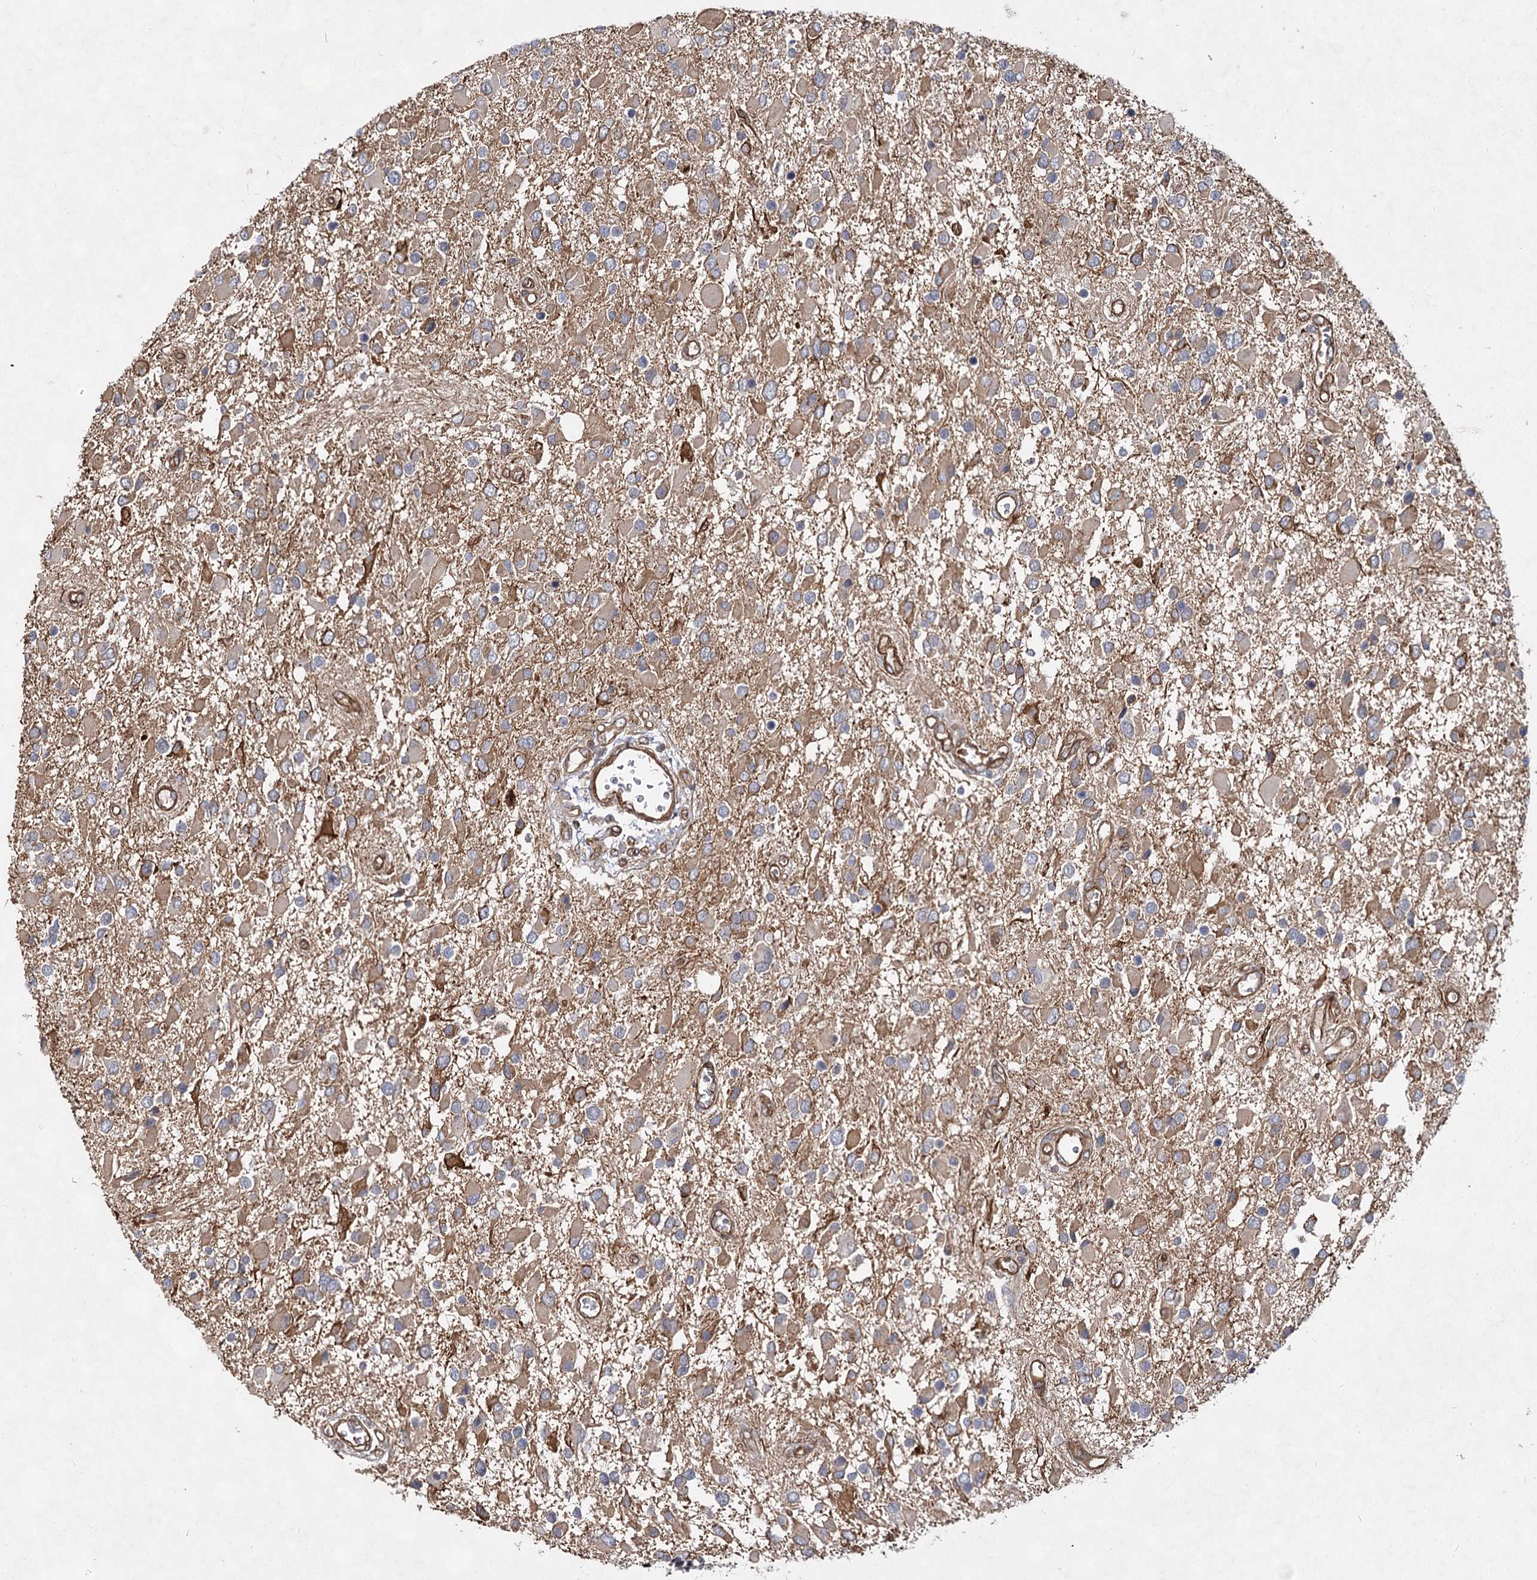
{"staining": {"intensity": "moderate", "quantity": "25%-75%", "location": "cytoplasmic/membranous"}, "tissue": "glioma", "cell_type": "Tumor cells", "image_type": "cancer", "snomed": [{"axis": "morphology", "description": "Glioma, malignant, High grade"}, {"axis": "topography", "description": "Brain"}], "caption": "Tumor cells demonstrate medium levels of moderate cytoplasmic/membranous positivity in about 25%-75% of cells in human high-grade glioma (malignant). (brown staining indicates protein expression, while blue staining denotes nuclei).", "gene": "IQSEC1", "patient": {"sex": "male", "age": 53}}